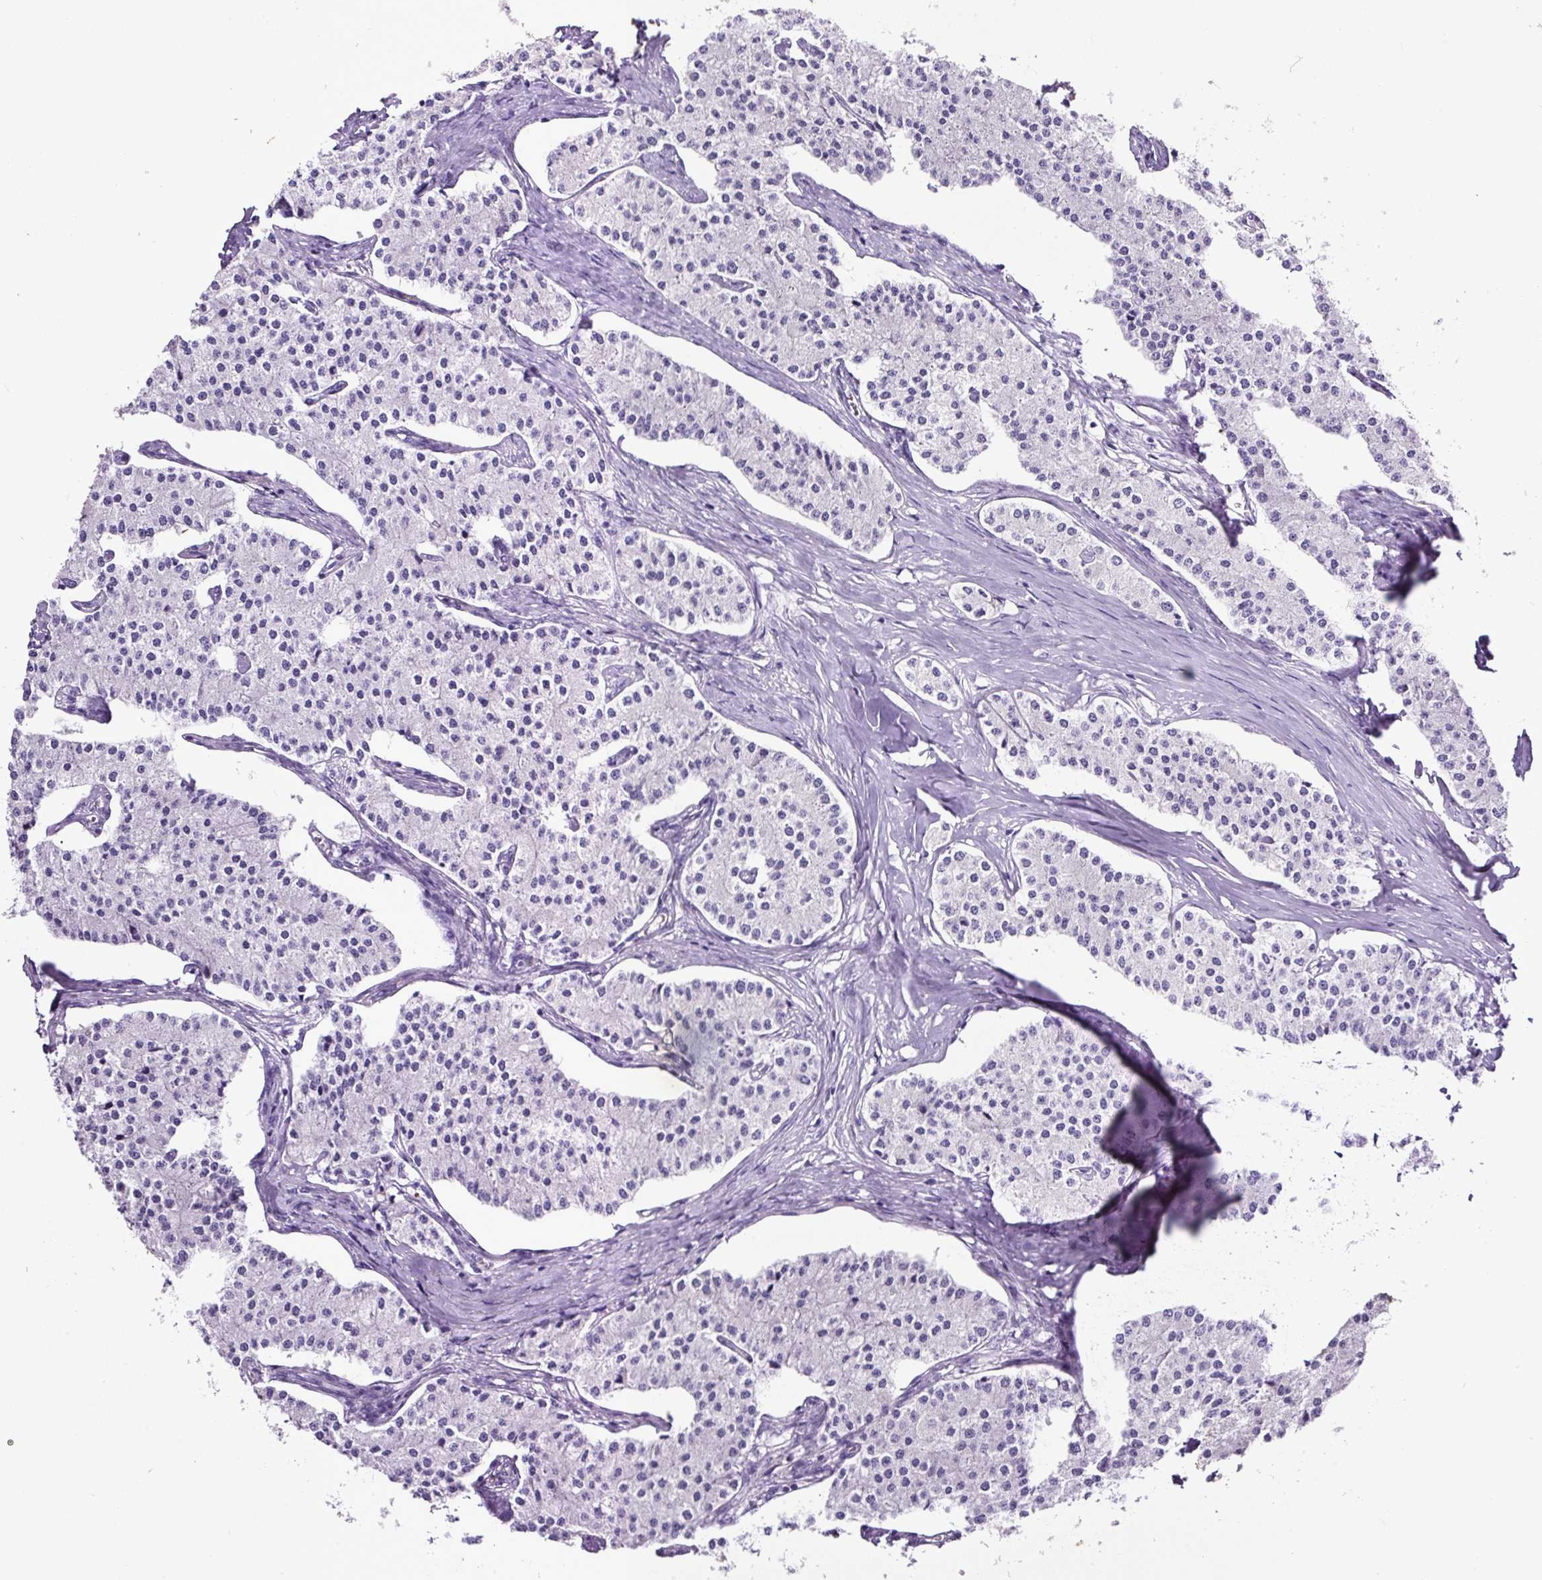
{"staining": {"intensity": "negative", "quantity": "none", "location": "none"}, "tissue": "carcinoid", "cell_type": "Tumor cells", "image_type": "cancer", "snomed": [{"axis": "morphology", "description": "Carcinoid, malignant, NOS"}, {"axis": "topography", "description": "Colon"}], "caption": "High power microscopy image of an immunohistochemistry image of carcinoid (malignant), revealing no significant positivity in tumor cells. (DAB IHC visualized using brightfield microscopy, high magnification).", "gene": "SP8", "patient": {"sex": "female", "age": 52}}